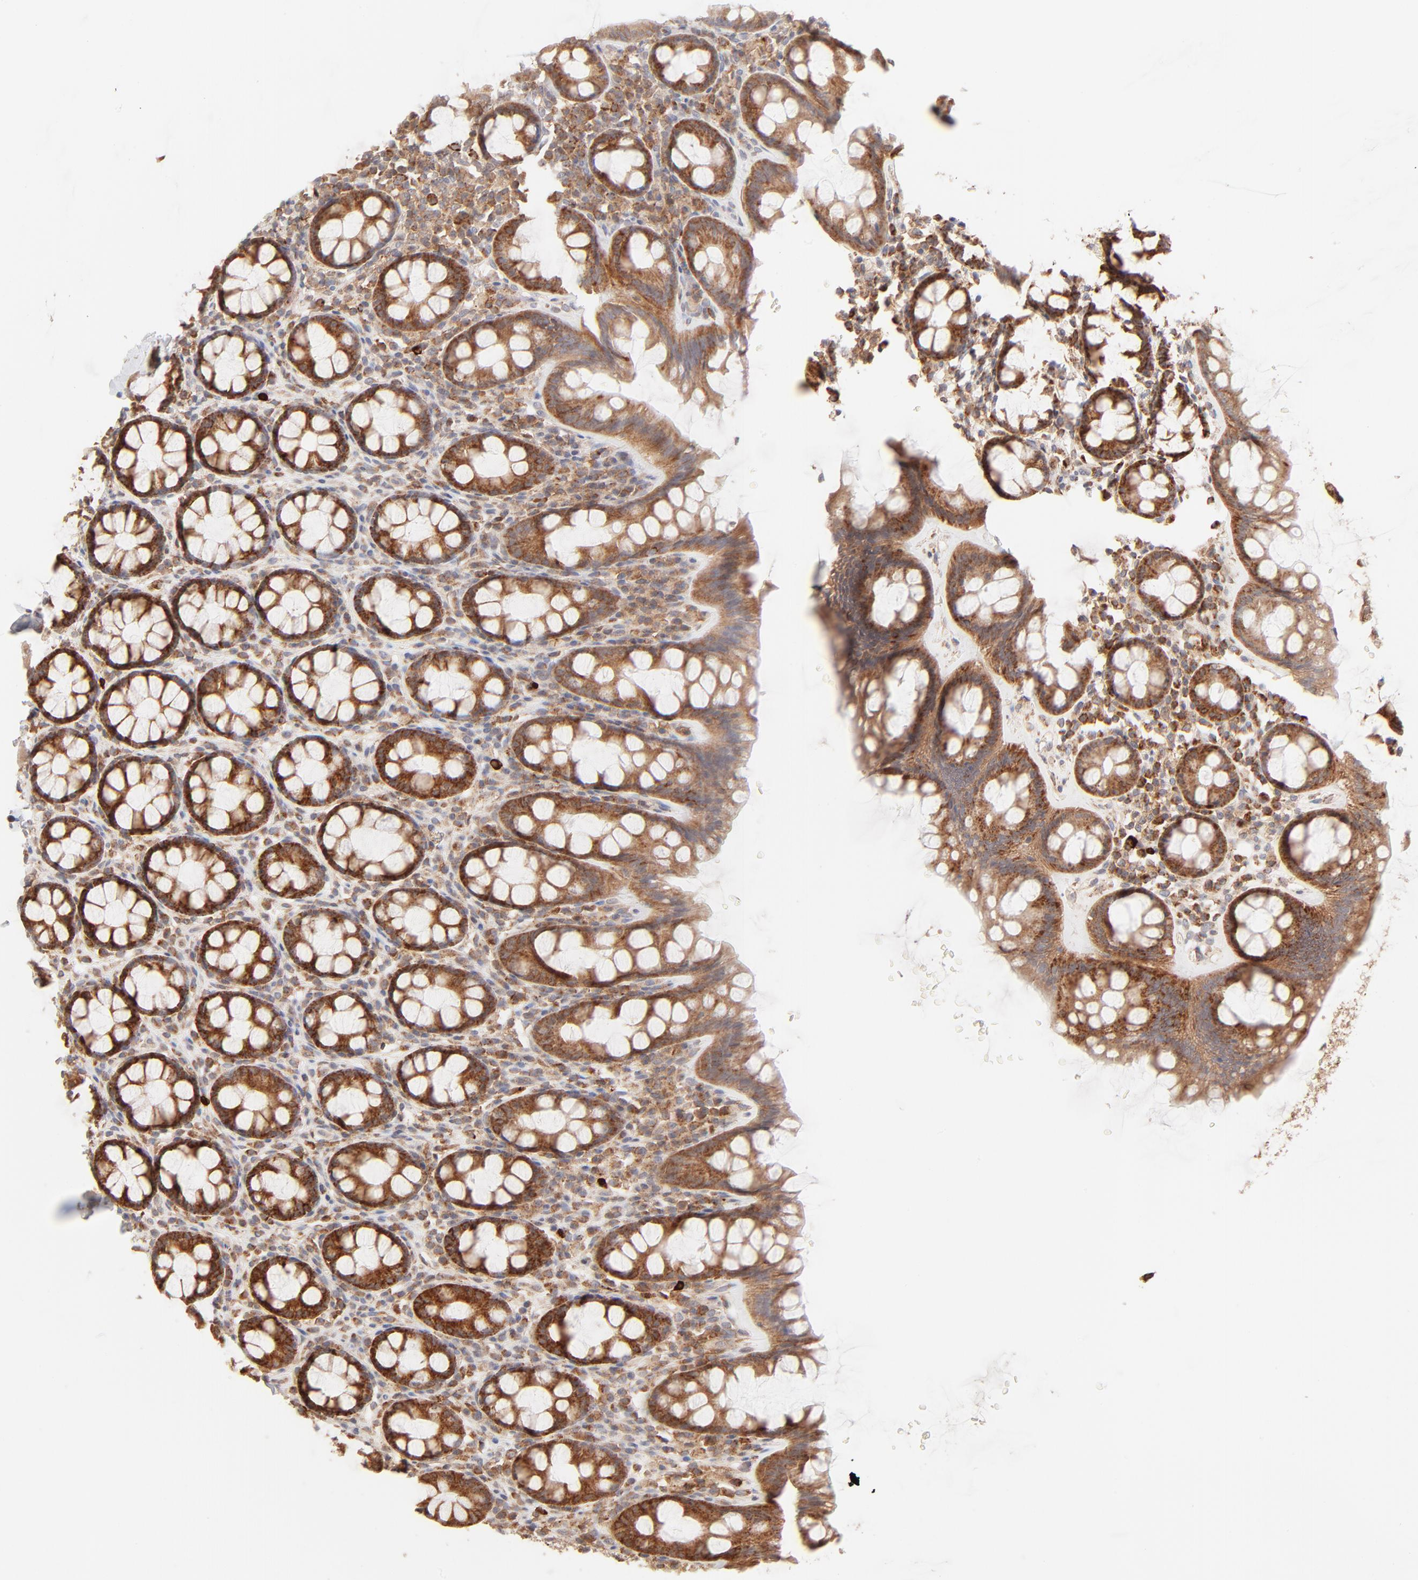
{"staining": {"intensity": "moderate", "quantity": ">75%", "location": "cytoplasmic/membranous"}, "tissue": "rectum", "cell_type": "Glandular cells", "image_type": "normal", "snomed": [{"axis": "morphology", "description": "Normal tissue, NOS"}, {"axis": "topography", "description": "Rectum"}], "caption": "This image shows immunohistochemistry (IHC) staining of normal human rectum, with medium moderate cytoplasmic/membranous positivity in approximately >75% of glandular cells.", "gene": "CSPG4", "patient": {"sex": "male", "age": 92}}